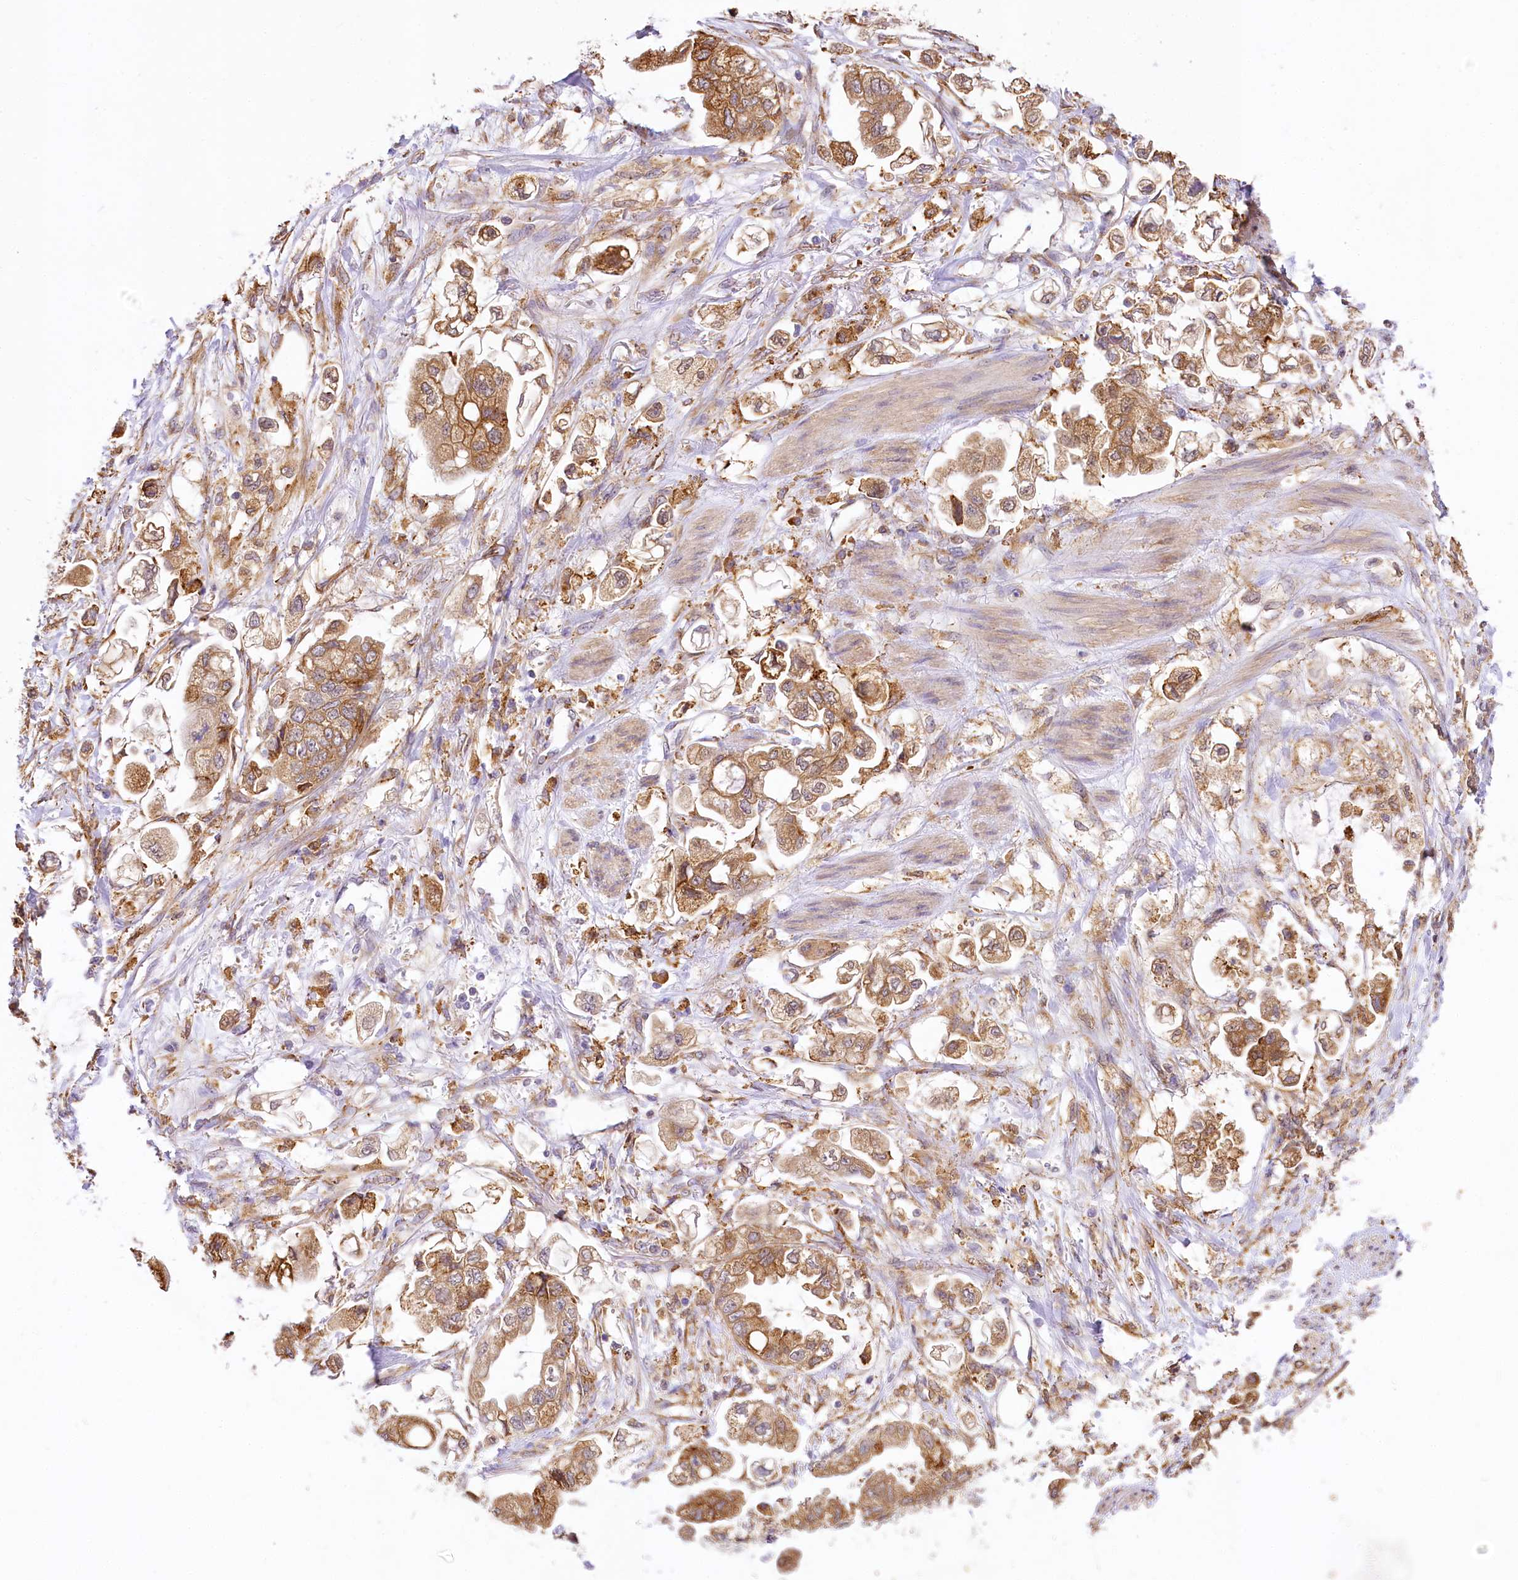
{"staining": {"intensity": "moderate", "quantity": ">75%", "location": "cytoplasmic/membranous"}, "tissue": "stomach cancer", "cell_type": "Tumor cells", "image_type": "cancer", "snomed": [{"axis": "morphology", "description": "Adenocarcinoma, NOS"}, {"axis": "topography", "description": "Stomach"}], "caption": "Moderate cytoplasmic/membranous positivity is identified in about >75% of tumor cells in stomach cancer (adenocarcinoma). The staining is performed using DAB brown chromogen to label protein expression. The nuclei are counter-stained blue using hematoxylin.", "gene": "PPIP5K2", "patient": {"sex": "male", "age": 62}}